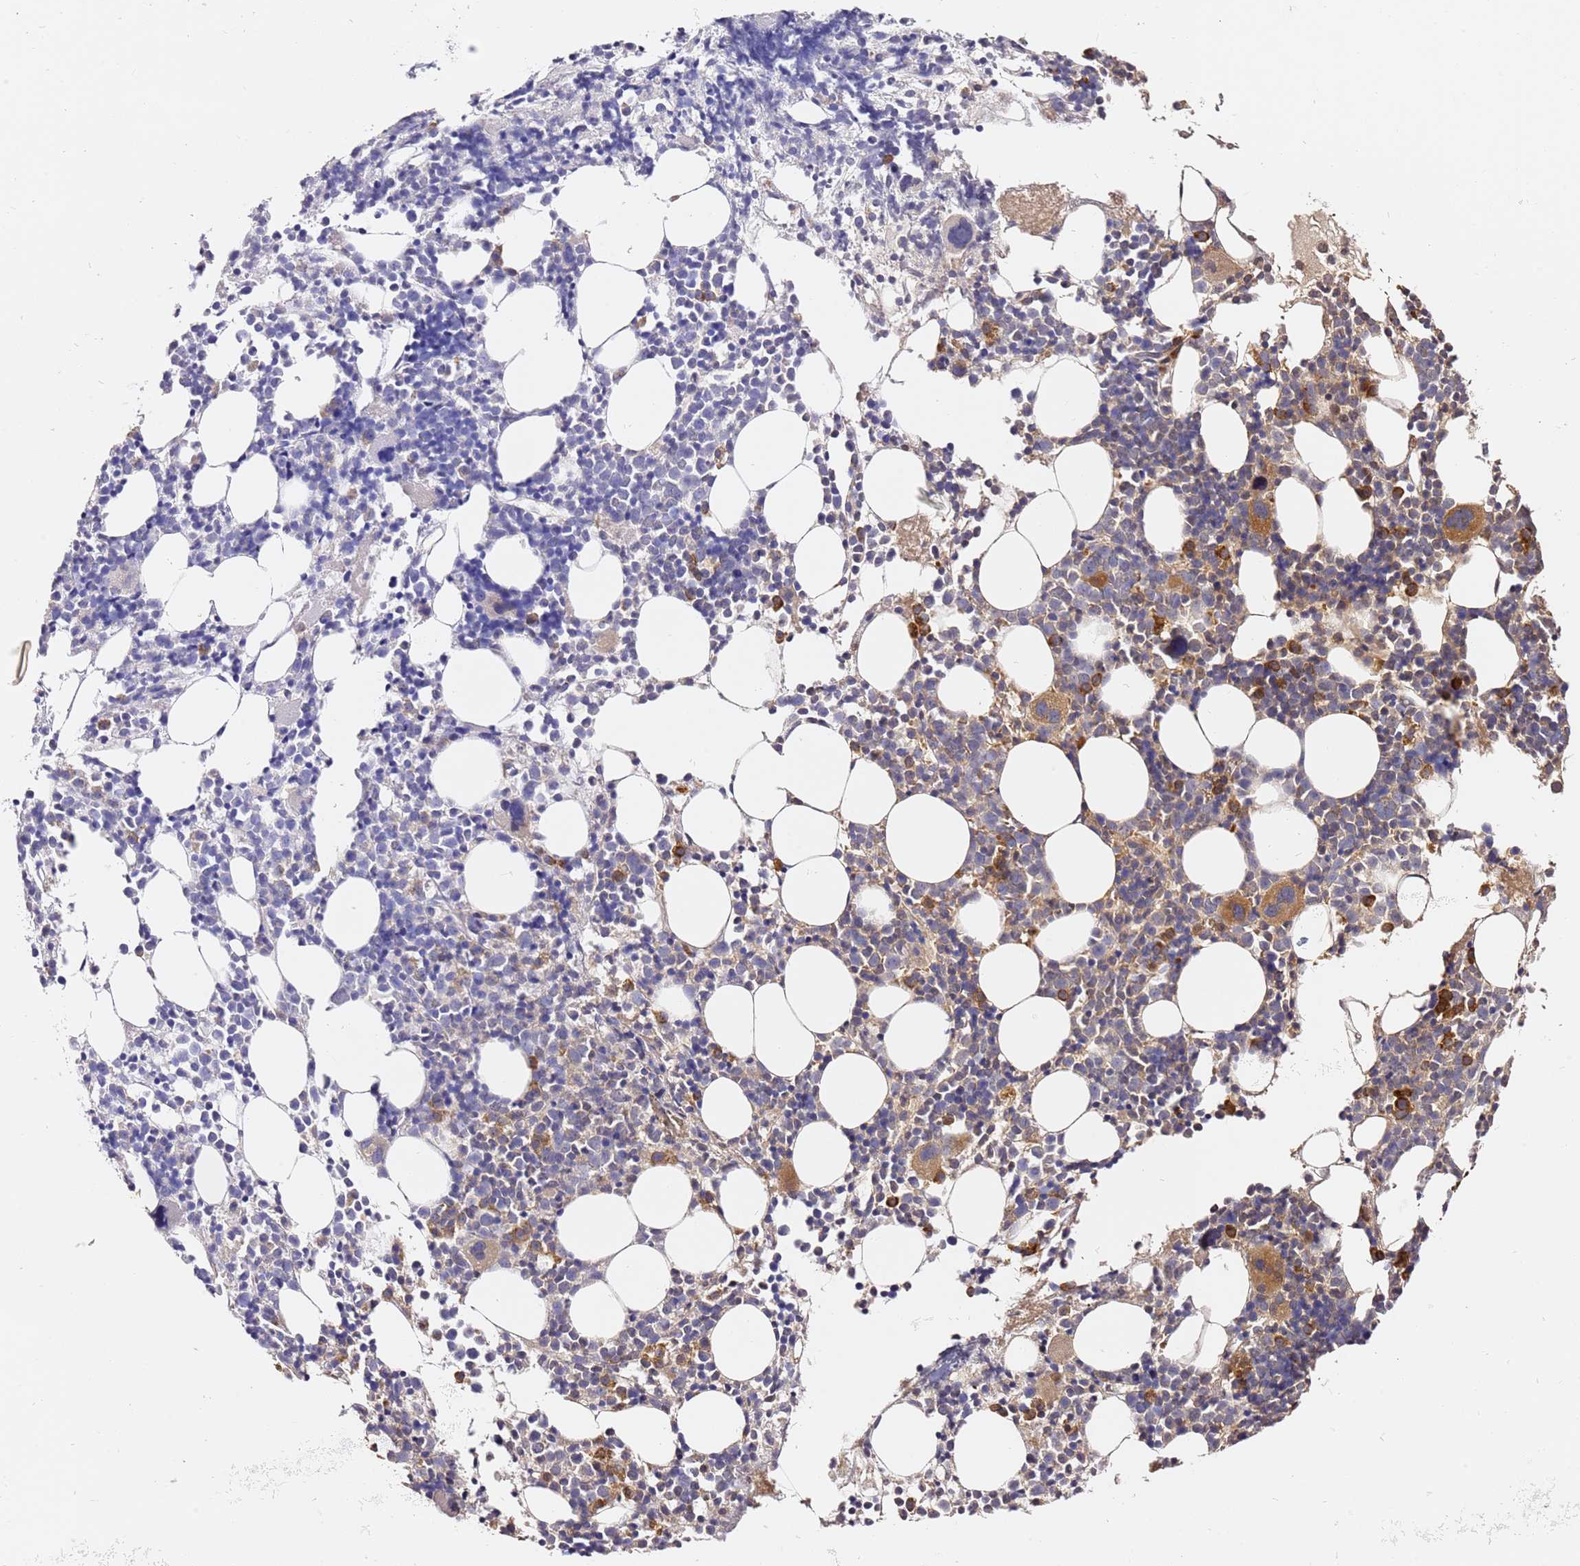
{"staining": {"intensity": "moderate", "quantity": "<25%", "location": "cytoplasmic/membranous"}, "tissue": "bone marrow", "cell_type": "Hematopoietic cells", "image_type": "normal", "snomed": [{"axis": "morphology", "description": "Normal tissue, NOS"}, {"axis": "topography", "description": "Bone marrow"}], "caption": "Protein expression analysis of normal human bone marrow reveals moderate cytoplasmic/membranous expression in approximately <25% of hematopoietic cells.", "gene": "OSBPL2", "patient": {"sex": "female", "age": 48}}